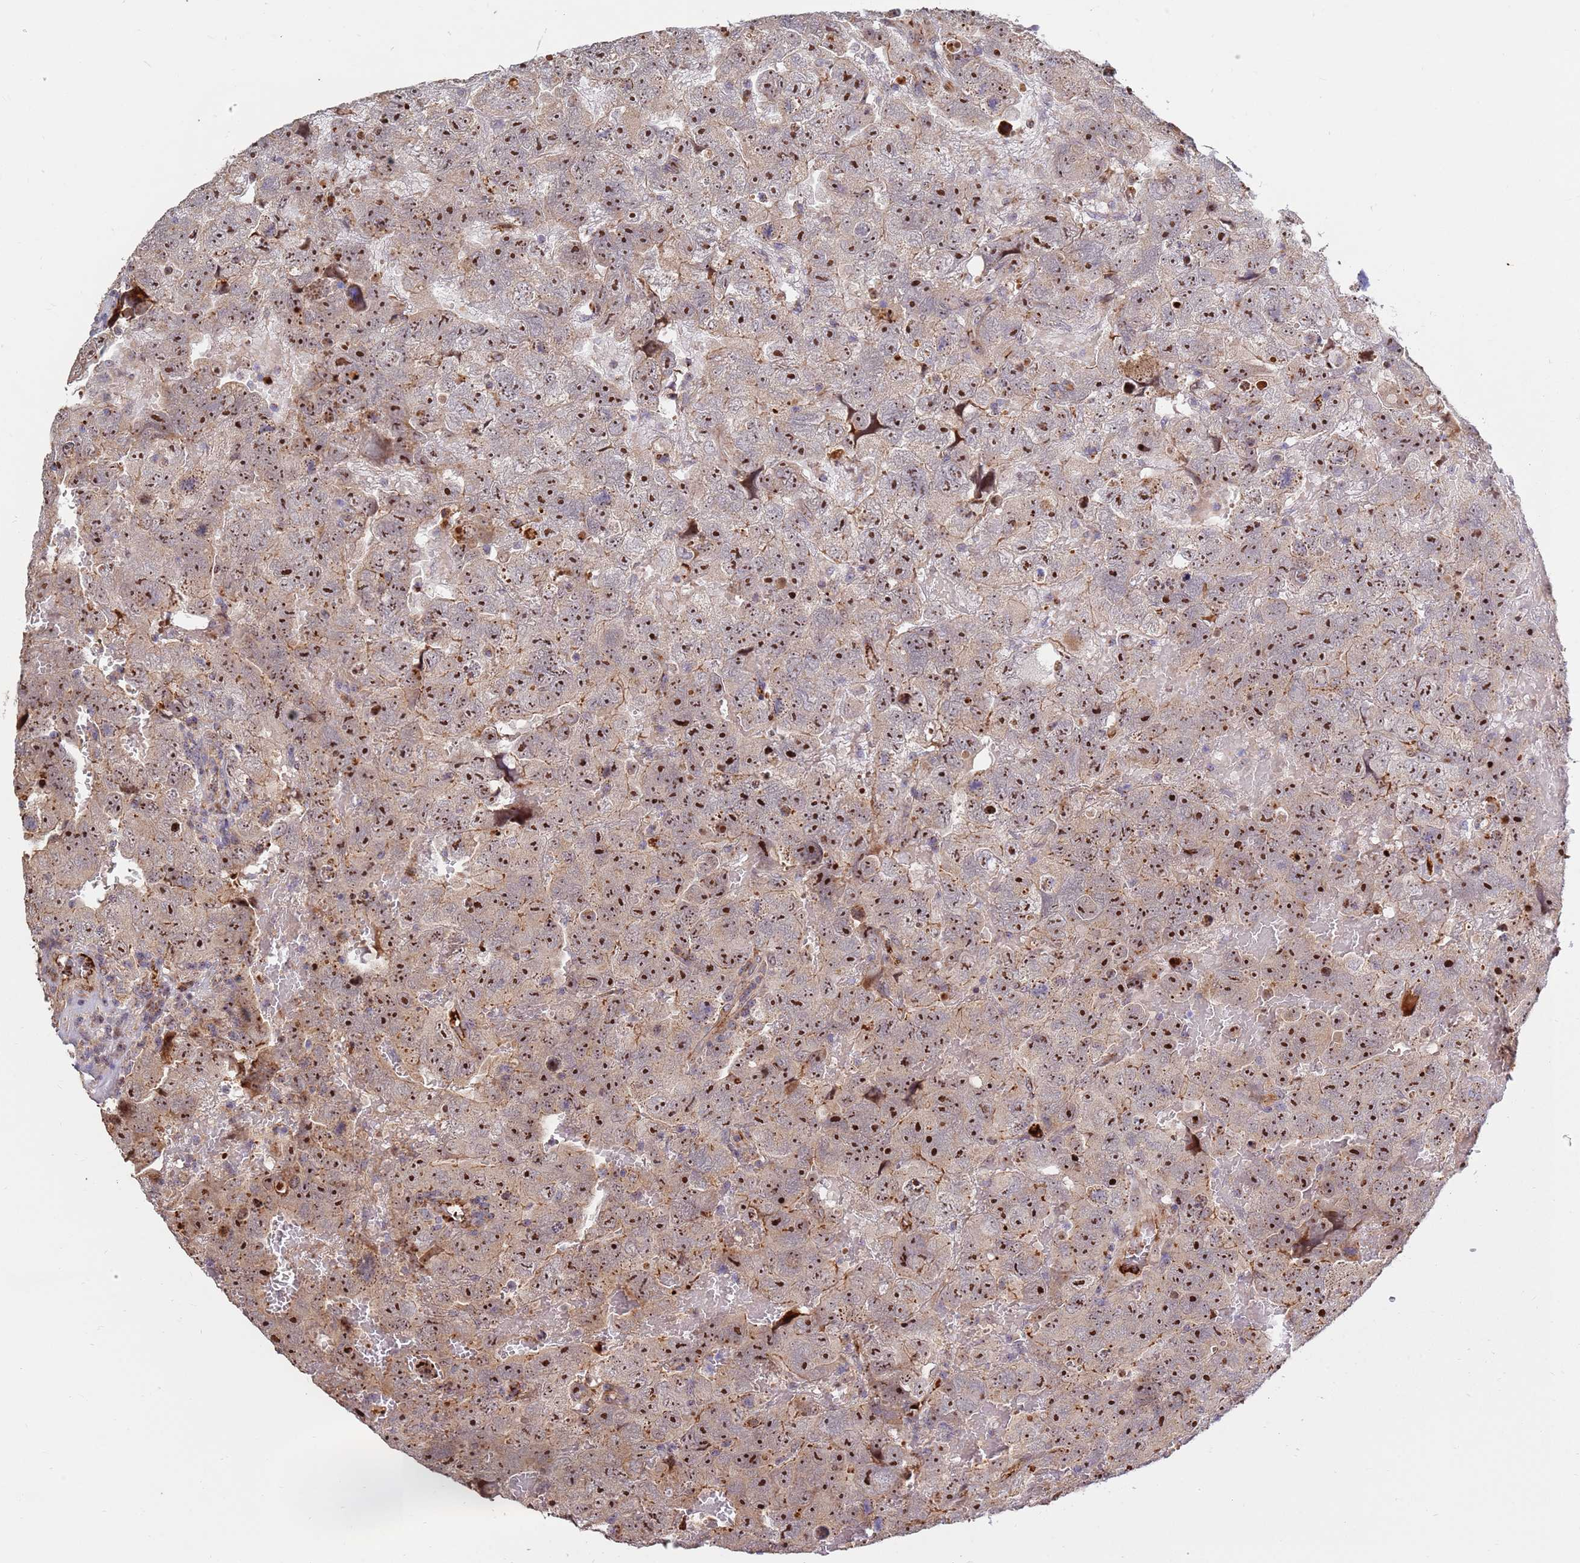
{"staining": {"intensity": "moderate", "quantity": ">75%", "location": "cytoplasmic/membranous,nuclear"}, "tissue": "testis cancer", "cell_type": "Tumor cells", "image_type": "cancer", "snomed": [{"axis": "morphology", "description": "Carcinoma, Embryonal, NOS"}, {"axis": "topography", "description": "Testis"}], "caption": "Immunohistochemical staining of testis cancer (embryonal carcinoma) reveals moderate cytoplasmic/membranous and nuclear protein staining in about >75% of tumor cells. The protein is shown in brown color, while the nuclei are stained blue.", "gene": "KIF25", "patient": {"sex": "male", "age": 45}}